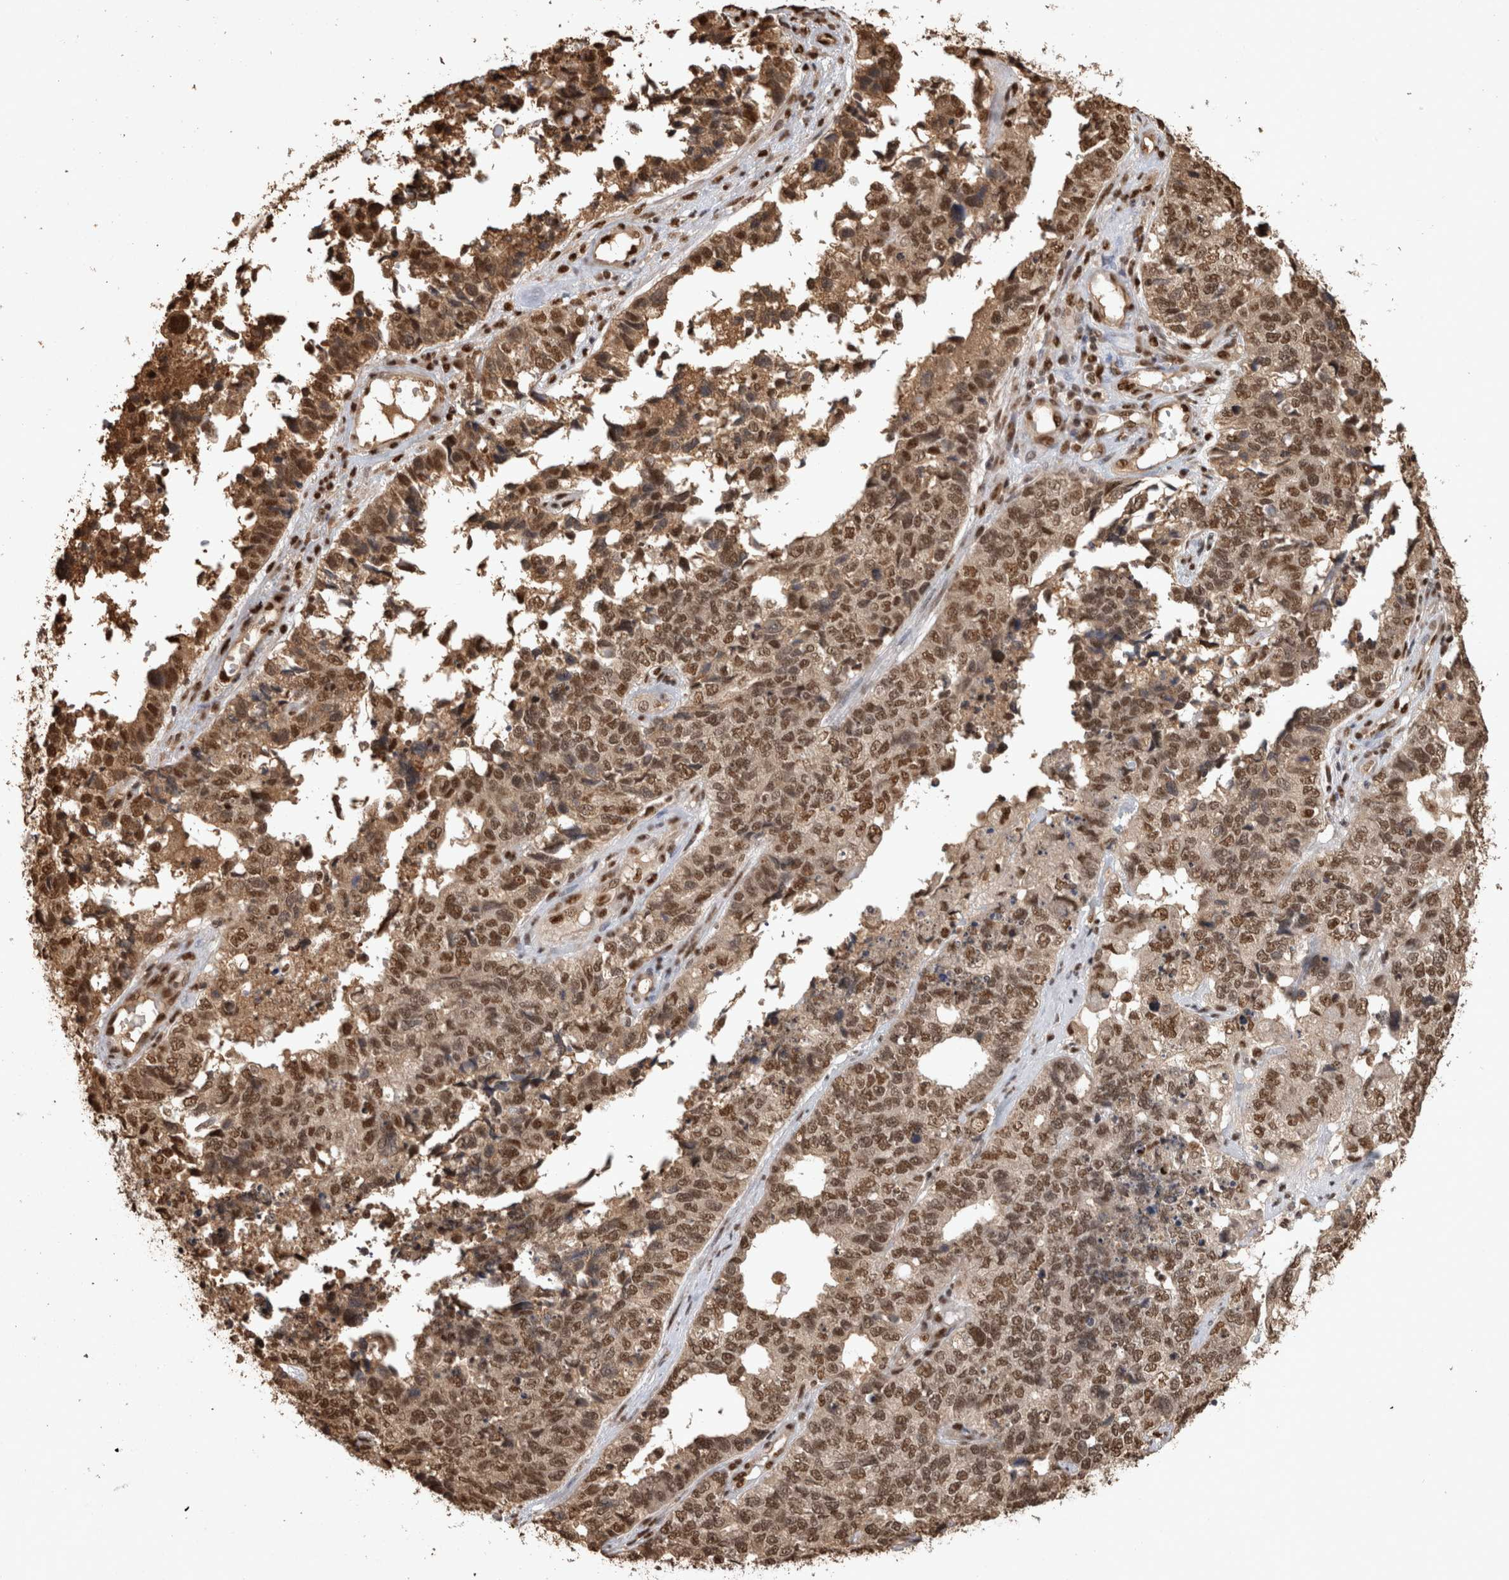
{"staining": {"intensity": "moderate", "quantity": ">75%", "location": "nuclear"}, "tissue": "cervical cancer", "cell_type": "Tumor cells", "image_type": "cancer", "snomed": [{"axis": "morphology", "description": "Squamous cell carcinoma, NOS"}, {"axis": "topography", "description": "Cervix"}], "caption": "Immunohistochemical staining of cervical cancer shows moderate nuclear protein expression in approximately >75% of tumor cells.", "gene": "RAD50", "patient": {"sex": "female", "age": 63}}